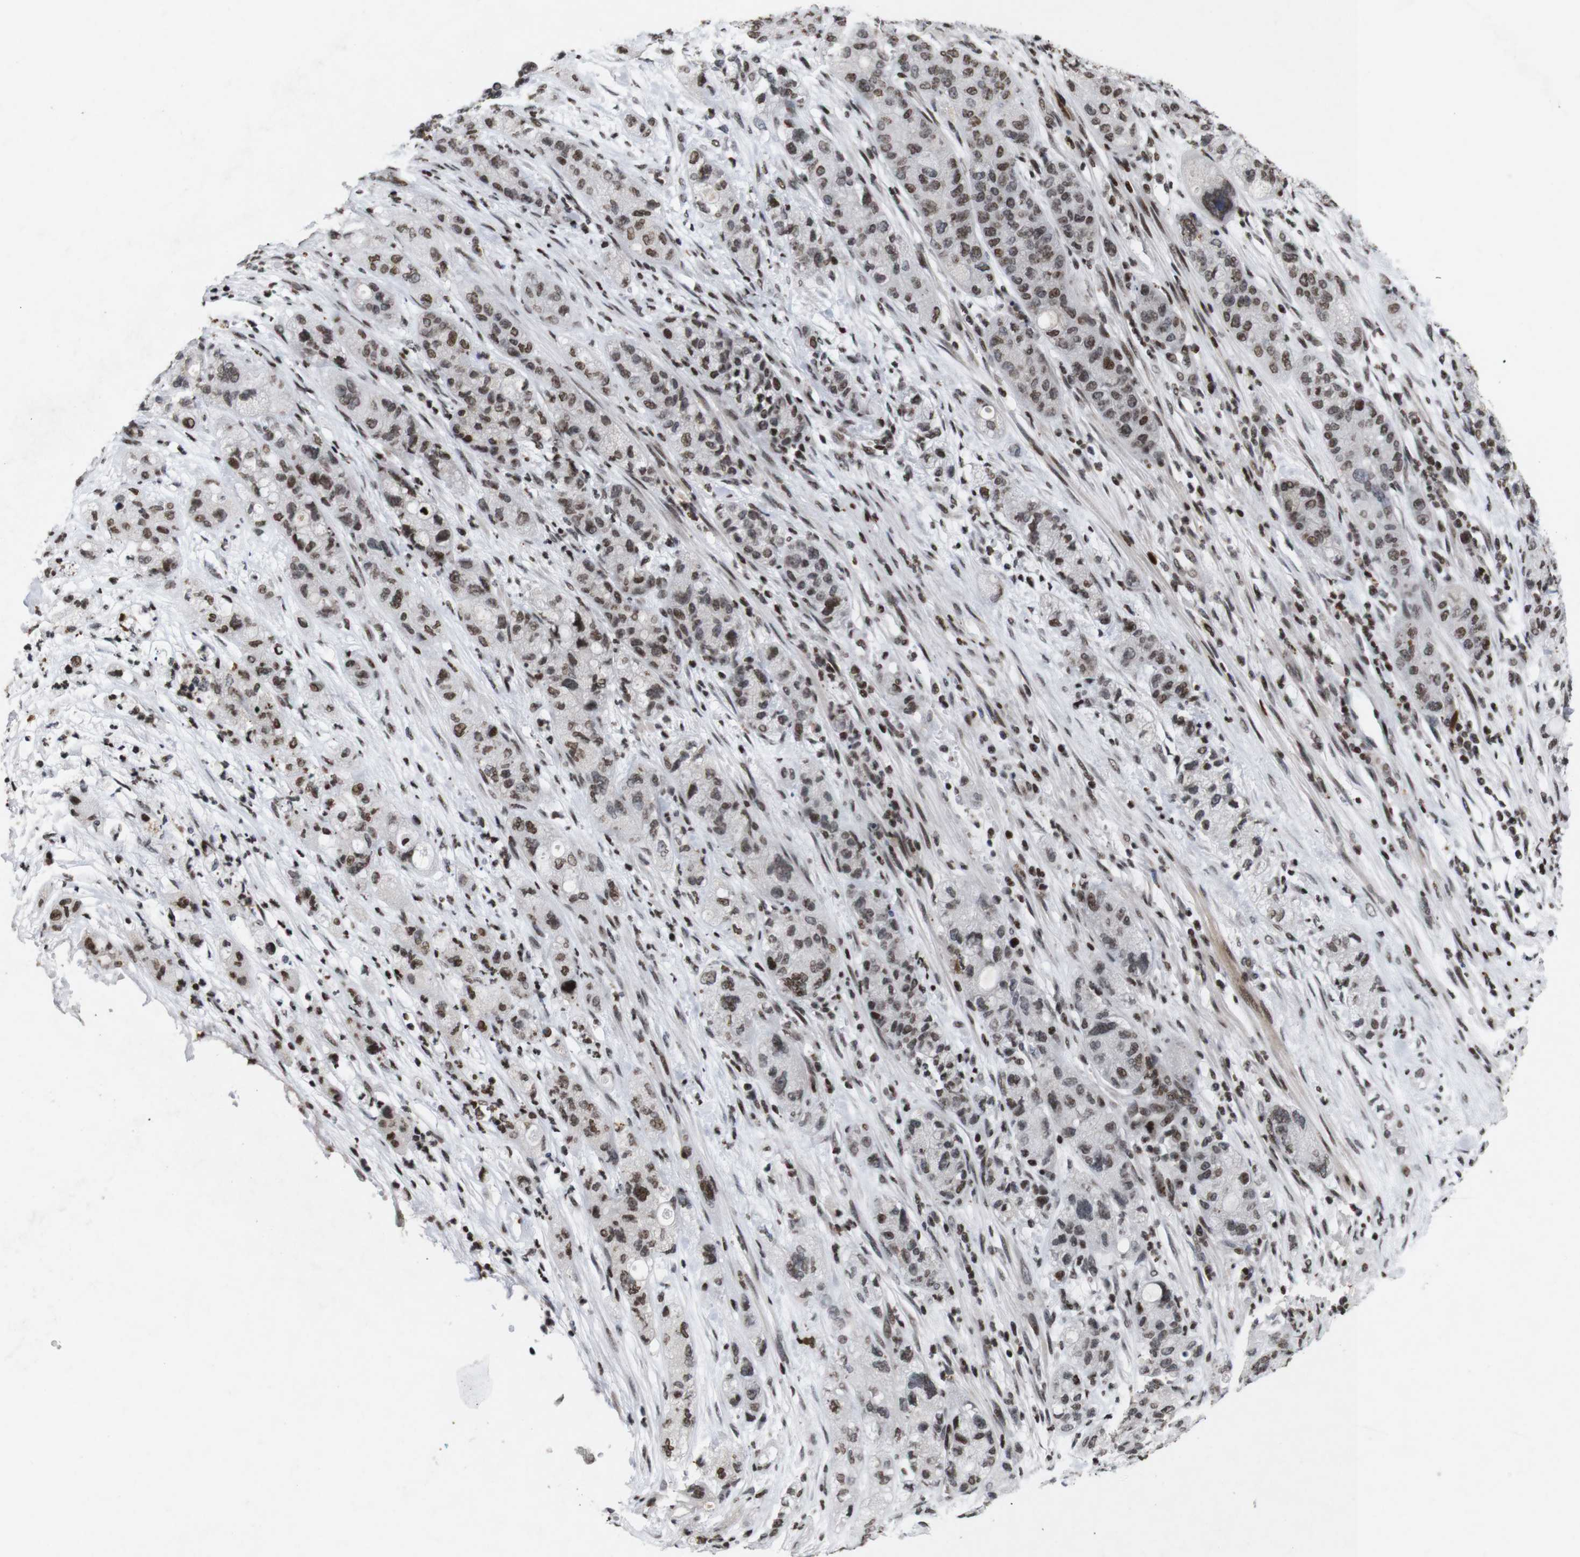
{"staining": {"intensity": "moderate", "quantity": ">75%", "location": "nuclear"}, "tissue": "pancreatic cancer", "cell_type": "Tumor cells", "image_type": "cancer", "snomed": [{"axis": "morphology", "description": "Adenocarcinoma, NOS"}, {"axis": "topography", "description": "Pancreas"}], "caption": "Protein staining demonstrates moderate nuclear staining in about >75% of tumor cells in pancreatic adenocarcinoma.", "gene": "MAGEH1", "patient": {"sex": "female", "age": 78}}